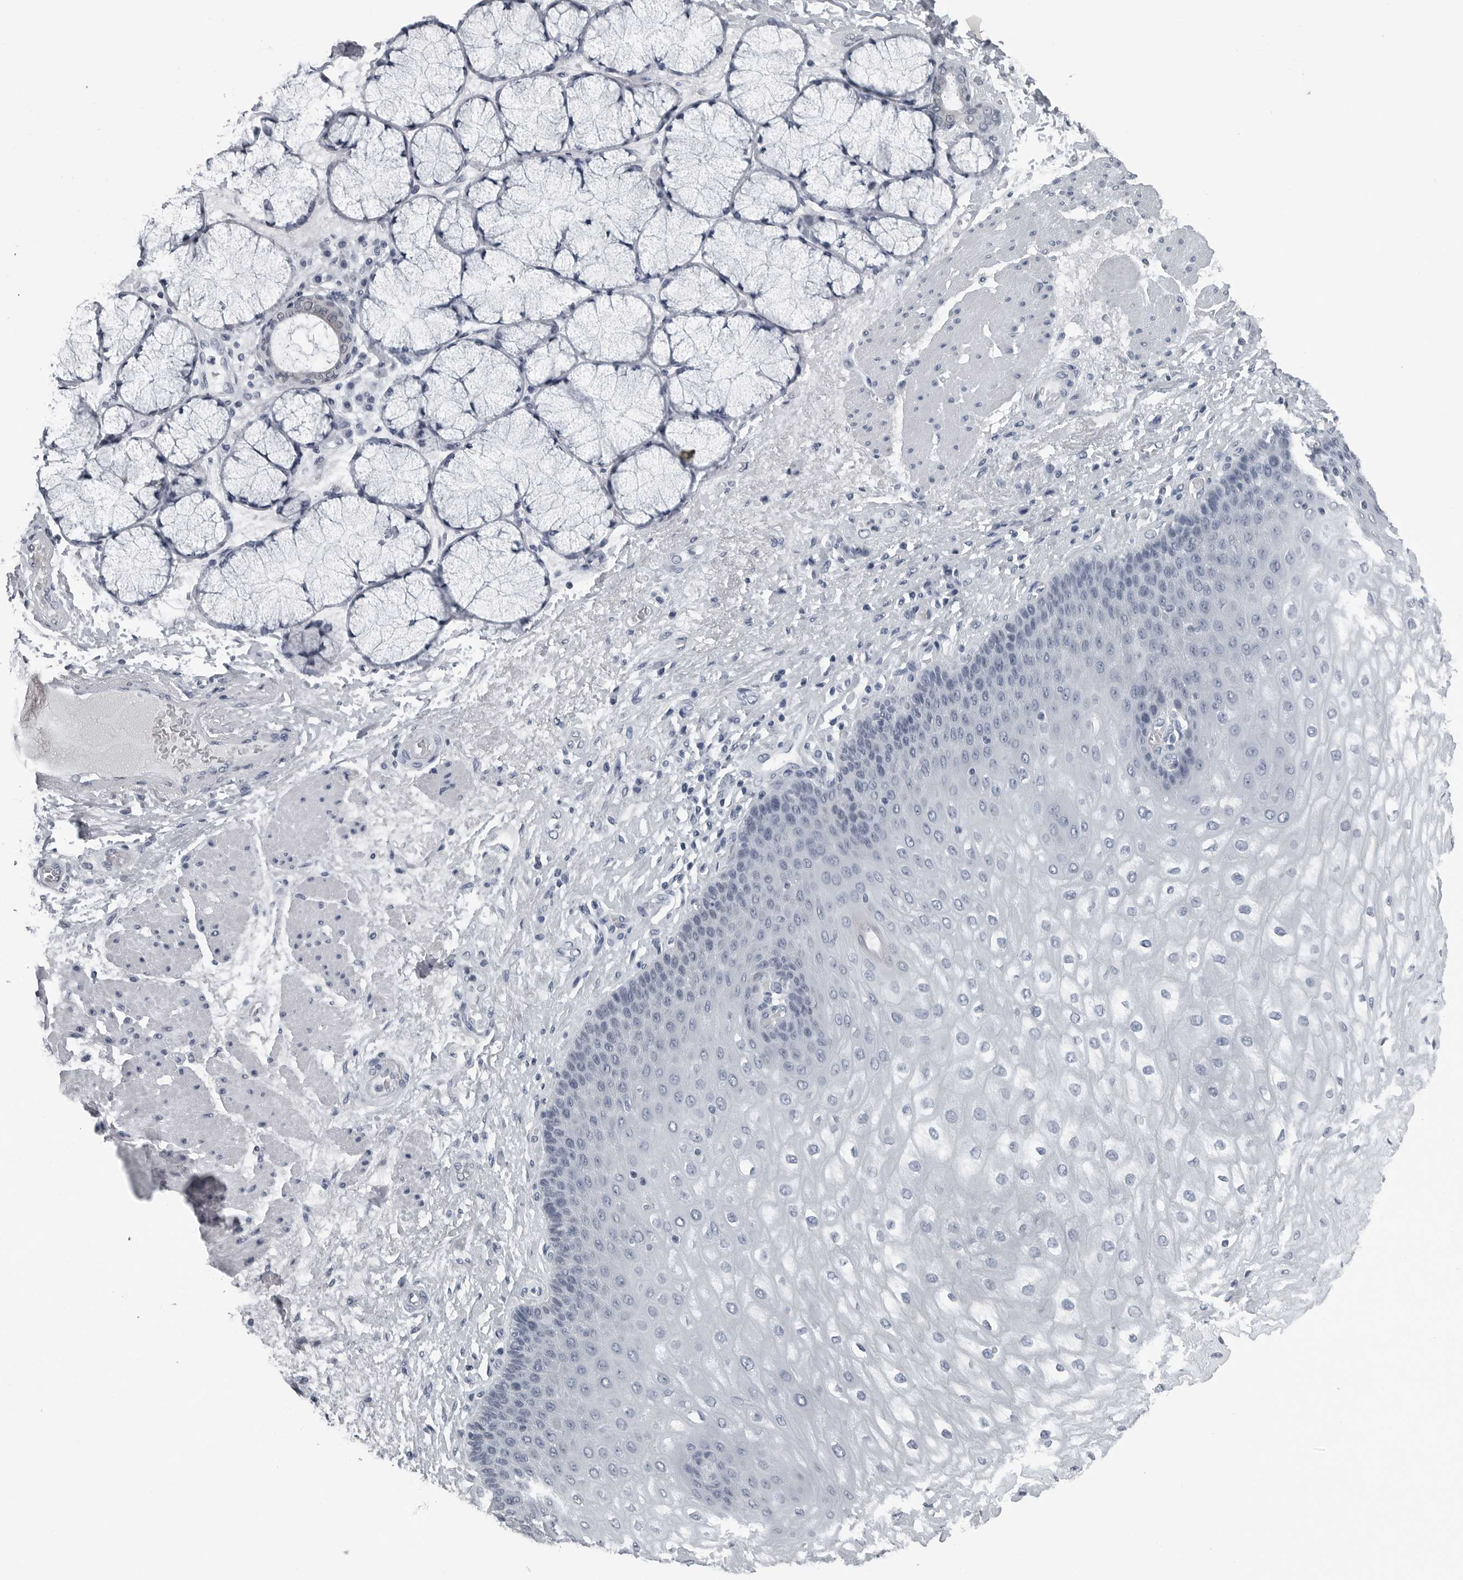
{"staining": {"intensity": "negative", "quantity": "none", "location": "none"}, "tissue": "esophagus", "cell_type": "Squamous epithelial cells", "image_type": "normal", "snomed": [{"axis": "morphology", "description": "Normal tissue, NOS"}, {"axis": "topography", "description": "Esophagus"}], "caption": "DAB (3,3'-diaminobenzidine) immunohistochemical staining of benign human esophagus demonstrates no significant positivity in squamous epithelial cells.", "gene": "SPINK1", "patient": {"sex": "male", "age": 54}}